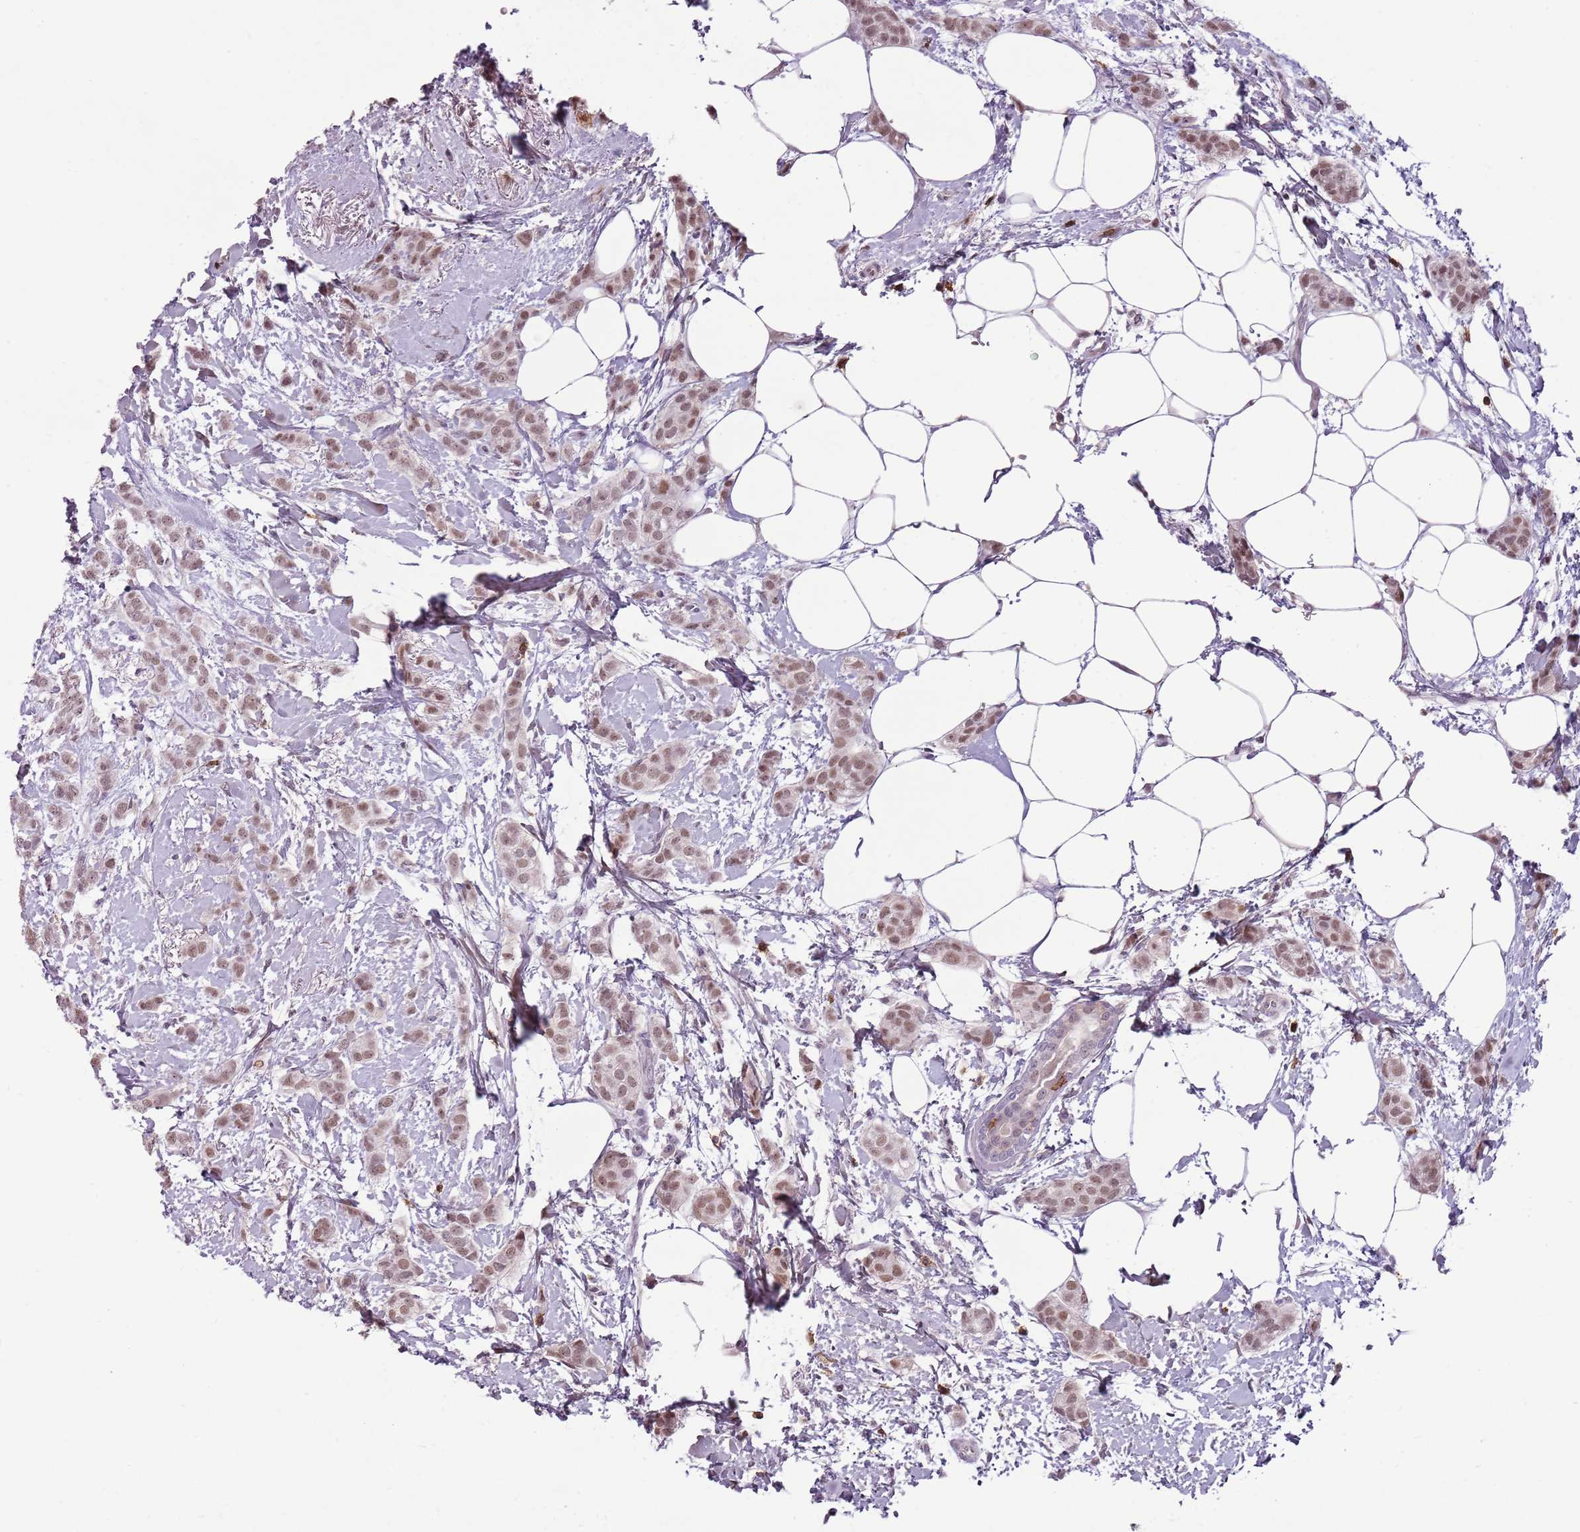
{"staining": {"intensity": "moderate", "quantity": ">75%", "location": "nuclear"}, "tissue": "breast cancer", "cell_type": "Tumor cells", "image_type": "cancer", "snomed": [{"axis": "morphology", "description": "Duct carcinoma"}, {"axis": "topography", "description": "Breast"}], "caption": "This histopathology image displays breast infiltrating ductal carcinoma stained with IHC to label a protein in brown. The nuclear of tumor cells show moderate positivity for the protein. Nuclei are counter-stained blue.", "gene": "ZNF583", "patient": {"sex": "female", "age": 72}}